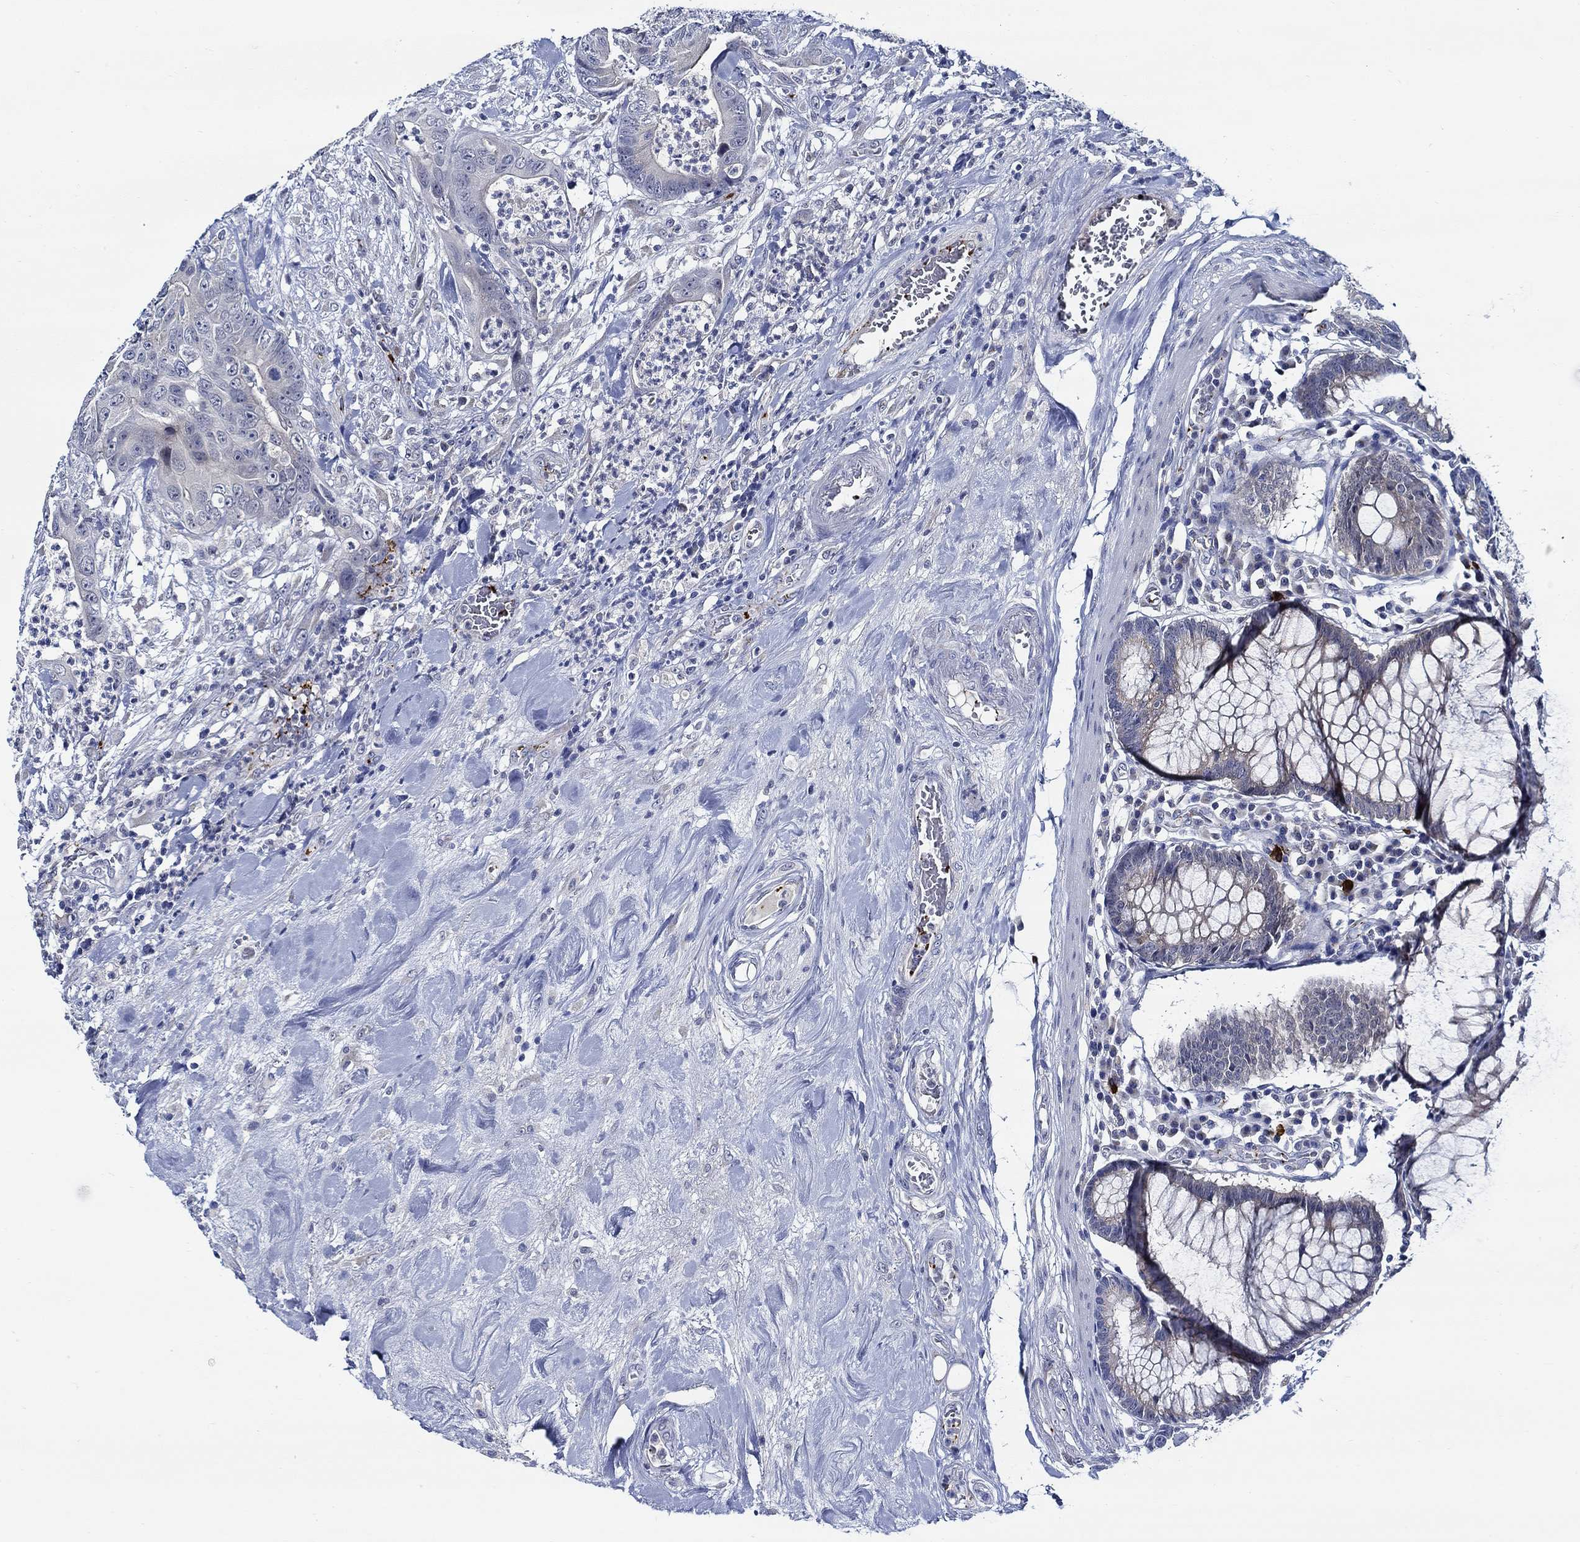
{"staining": {"intensity": "negative", "quantity": "none", "location": "none"}, "tissue": "colorectal cancer", "cell_type": "Tumor cells", "image_type": "cancer", "snomed": [{"axis": "morphology", "description": "Adenocarcinoma, NOS"}, {"axis": "topography", "description": "Colon"}], "caption": "Immunohistochemistry image of neoplastic tissue: adenocarcinoma (colorectal) stained with DAB shows no significant protein positivity in tumor cells.", "gene": "ALOX12", "patient": {"sex": "male", "age": 84}}